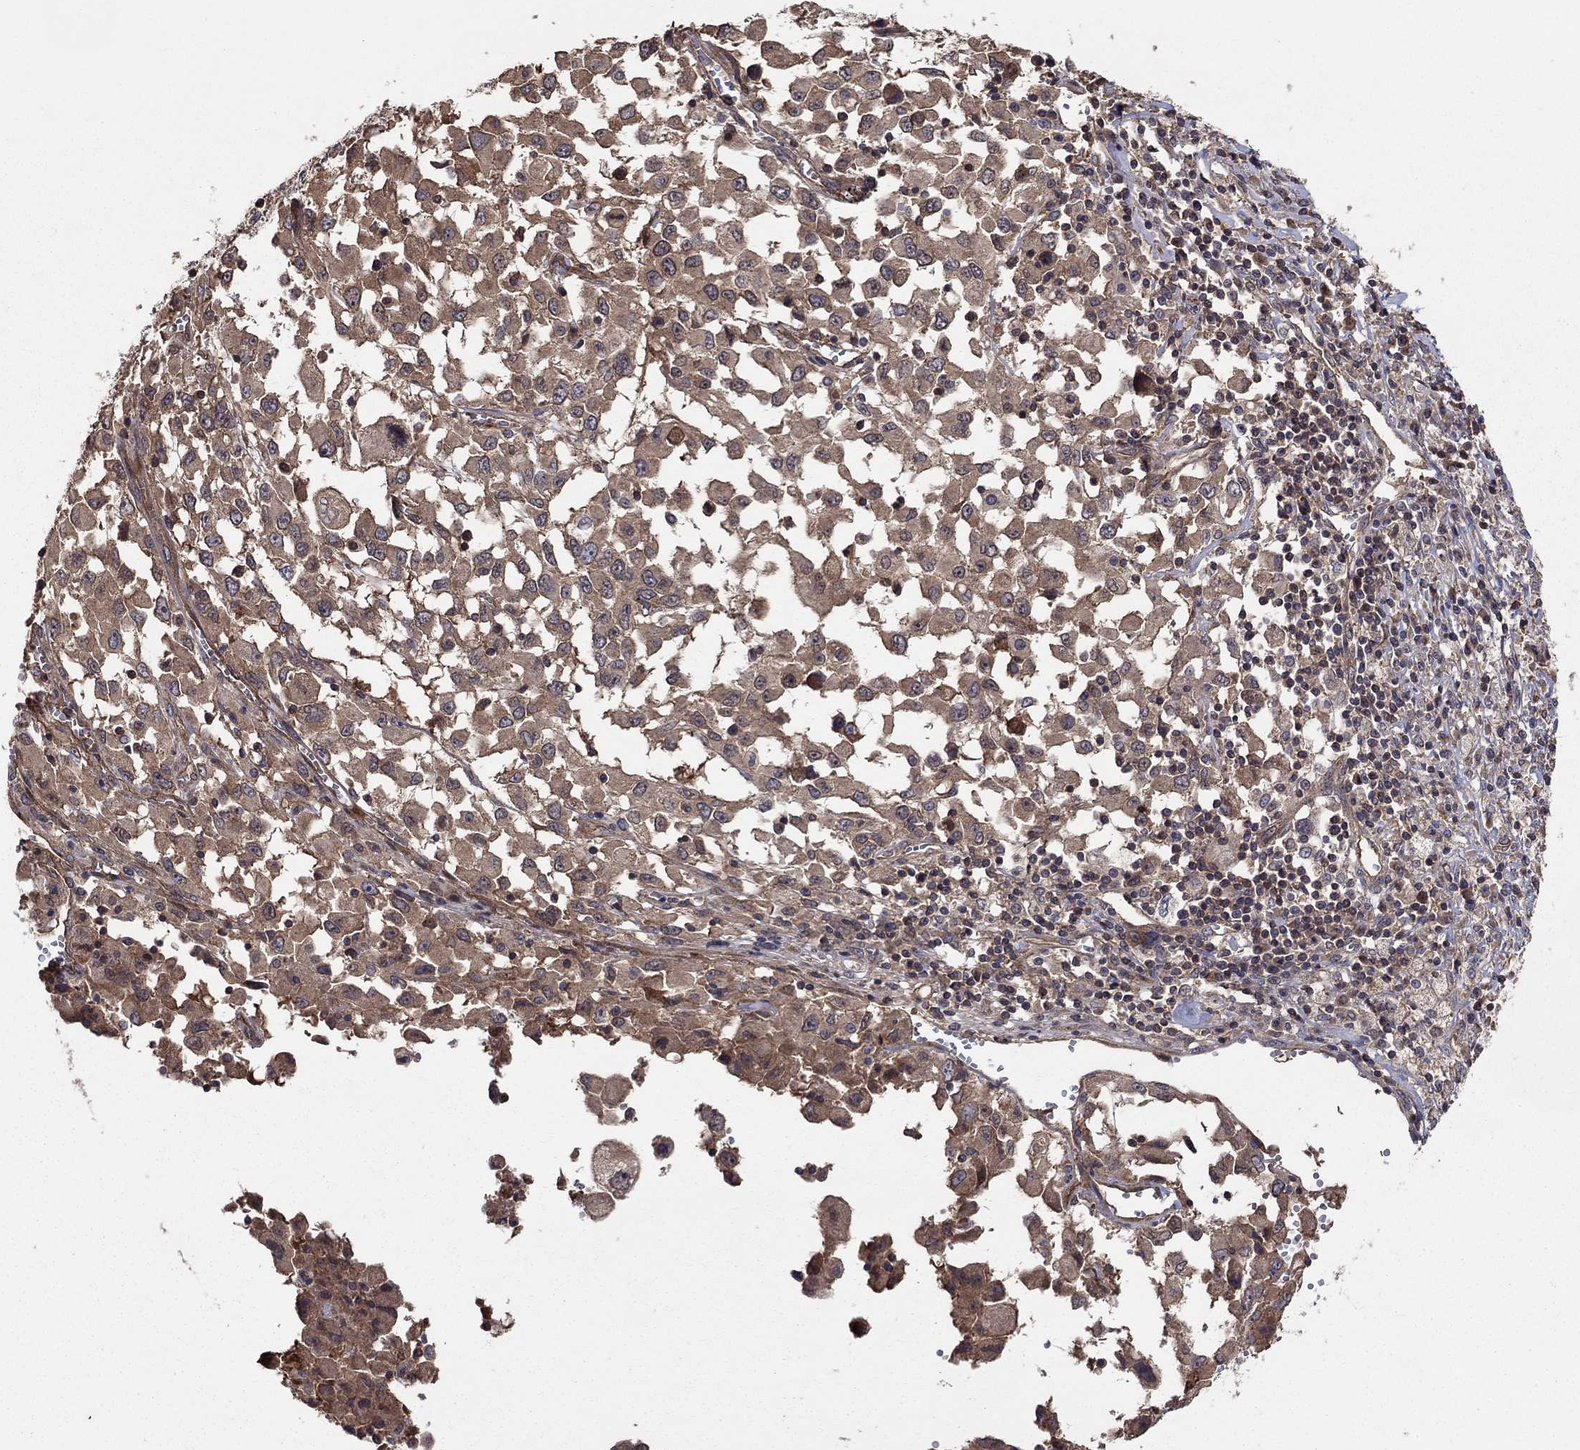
{"staining": {"intensity": "weak", "quantity": ">75%", "location": "cytoplasmic/membranous"}, "tissue": "melanoma", "cell_type": "Tumor cells", "image_type": "cancer", "snomed": [{"axis": "morphology", "description": "Malignant melanoma, Metastatic site"}, {"axis": "topography", "description": "Lymph node"}], "caption": "The immunohistochemical stain highlights weak cytoplasmic/membranous expression in tumor cells of melanoma tissue.", "gene": "BMERB1", "patient": {"sex": "male", "age": 50}}